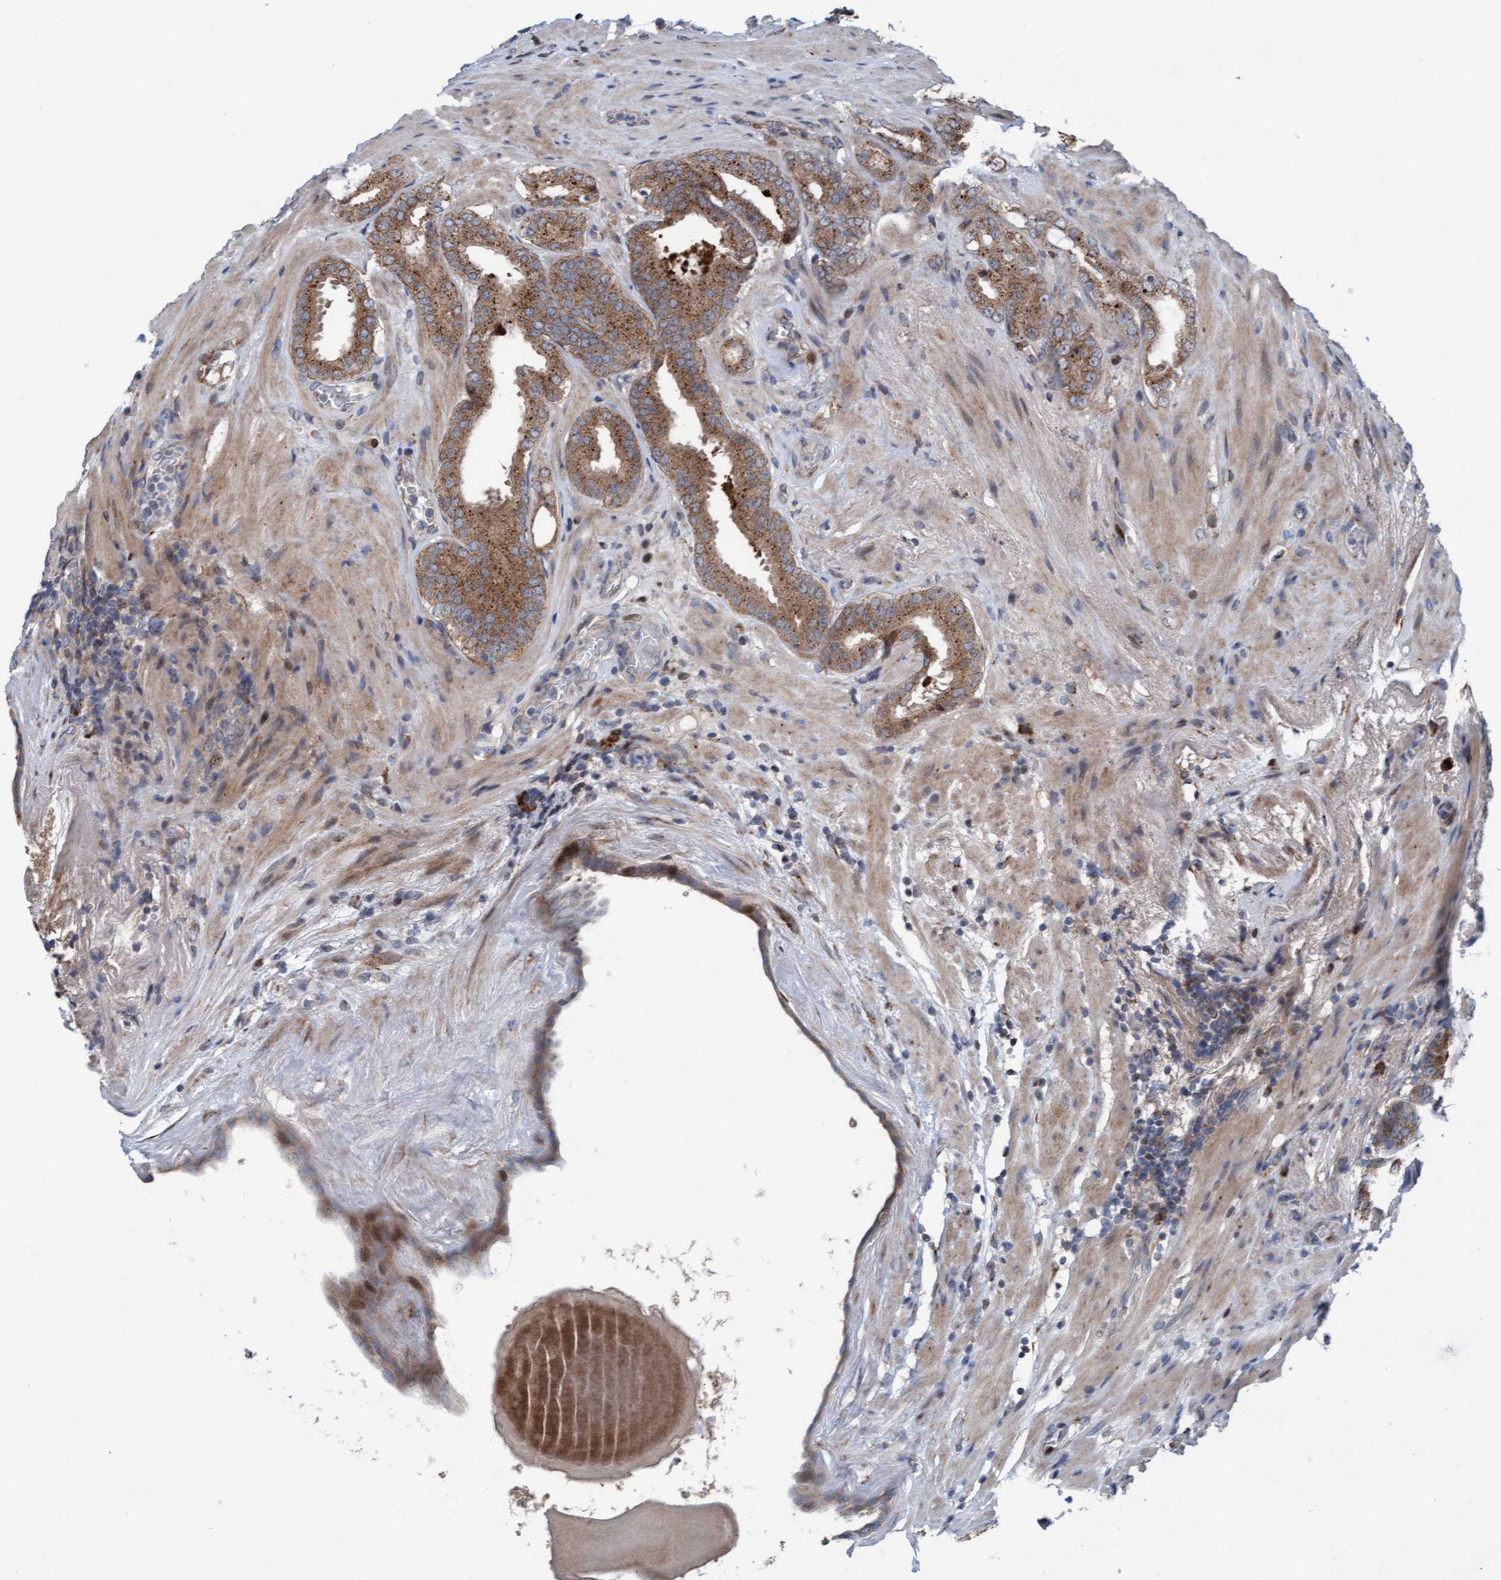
{"staining": {"intensity": "moderate", "quantity": ">75%", "location": "cytoplasmic/membranous"}, "tissue": "prostate cancer", "cell_type": "Tumor cells", "image_type": "cancer", "snomed": [{"axis": "morphology", "description": "Adenocarcinoma, Low grade"}, {"axis": "topography", "description": "Prostate"}], "caption": "Human prostate cancer (low-grade adenocarcinoma) stained with a brown dye exhibits moderate cytoplasmic/membranous positive expression in about >75% of tumor cells.", "gene": "KLHL26", "patient": {"sex": "male", "age": 69}}